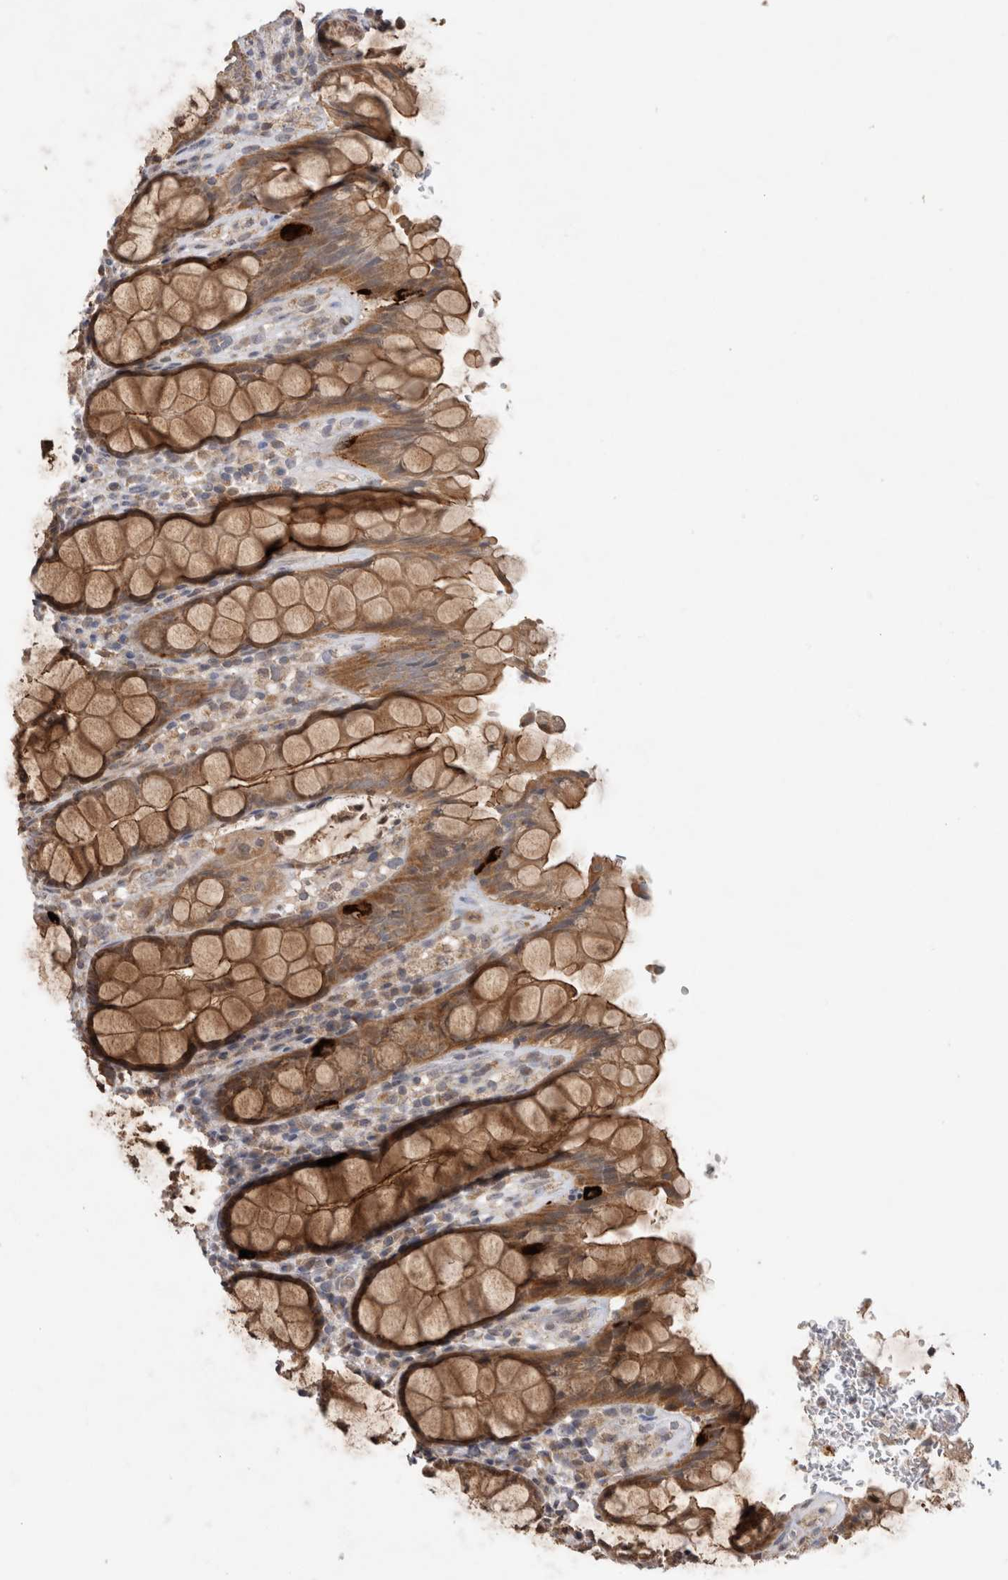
{"staining": {"intensity": "strong", "quantity": ">75%", "location": "cytoplasmic/membranous"}, "tissue": "rectum", "cell_type": "Glandular cells", "image_type": "normal", "snomed": [{"axis": "morphology", "description": "Normal tissue, NOS"}, {"axis": "topography", "description": "Rectum"}], "caption": "This histopathology image demonstrates immunohistochemistry (IHC) staining of benign rectum, with high strong cytoplasmic/membranous staining in approximately >75% of glandular cells.", "gene": "KCNIP1", "patient": {"sex": "male", "age": 64}}